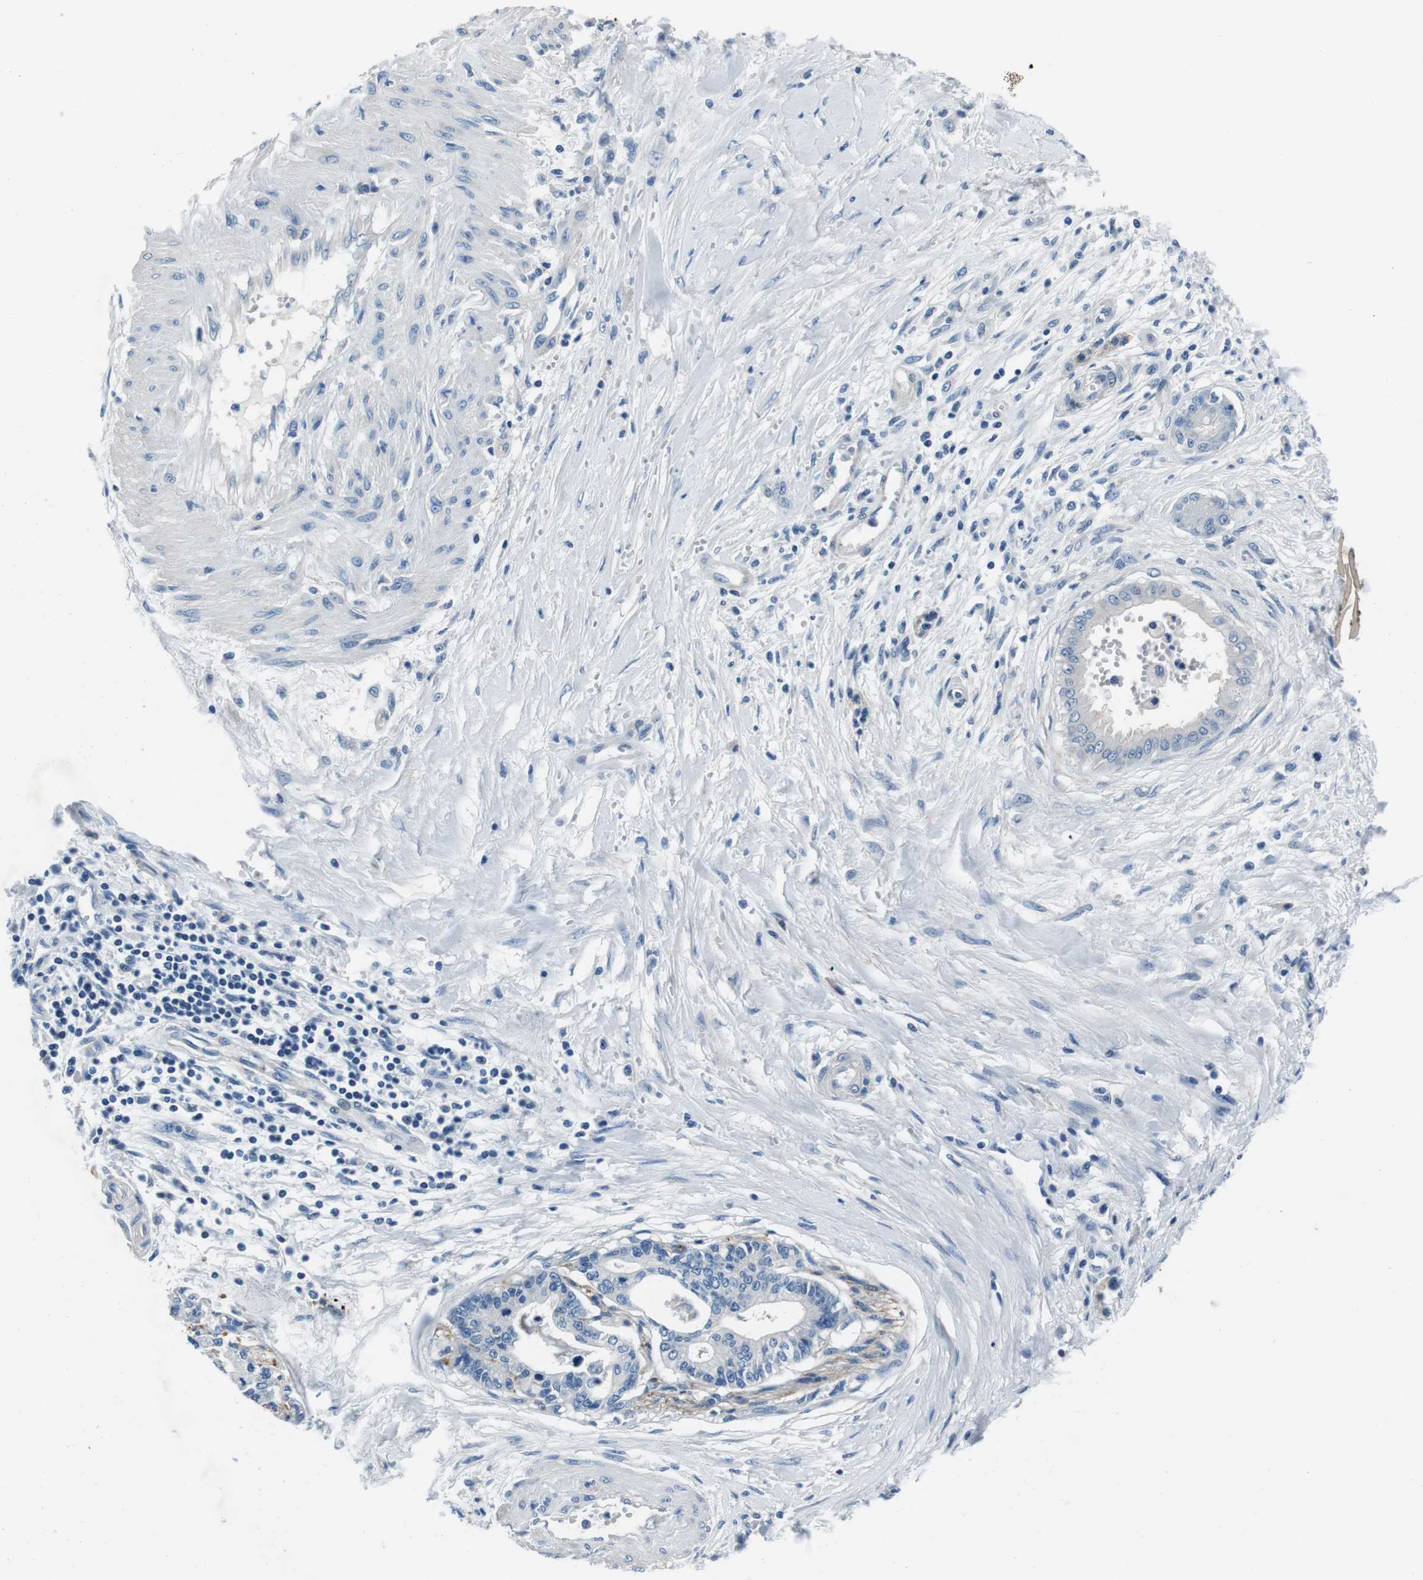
{"staining": {"intensity": "negative", "quantity": "none", "location": "none"}, "tissue": "pancreatic cancer", "cell_type": "Tumor cells", "image_type": "cancer", "snomed": [{"axis": "morphology", "description": "Adenocarcinoma, NOS"}, {"axis": "topography", "description": "Pancreas"}], "caption": "Tumor cells are negative for protein expression in human pancreatic cancer.", "gene": "CASQ1", "patient": {"sex": "male", "age": 56}}